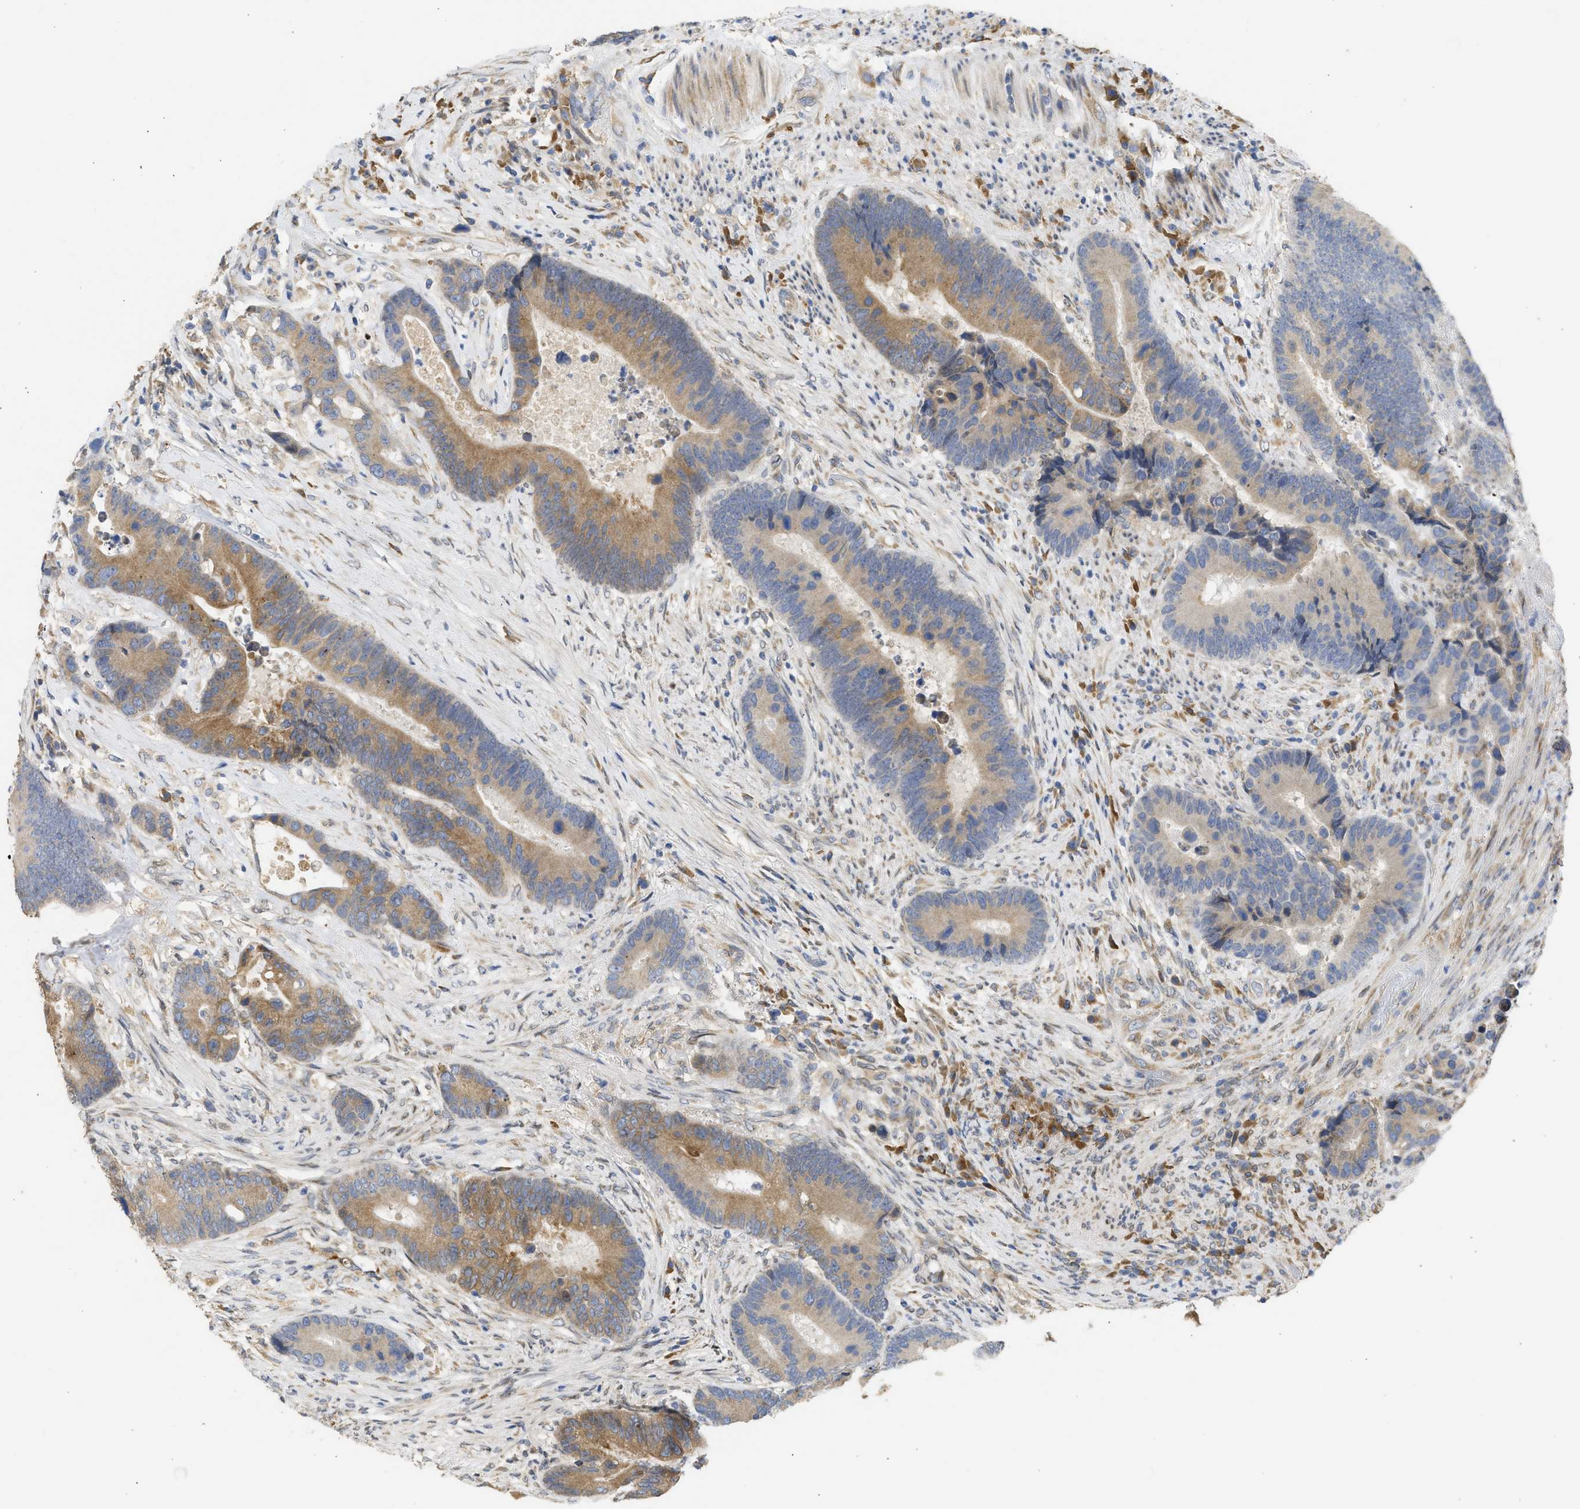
{"staining": {"intensity": "moderate", "quantity": ">75%", "location": "cytoplasmic/membranous"}, "tissue": "colorectal cancer", "cell_type": "Tumor cells", "image_type": "cancer", "snomed": [{"axis": "morphology", "description": "Adenocarcinoma, NOS"}, {"axis": "topography", "description": "Rectum"}], "caption": "A photomicrograph showing moderate cytoplasmic/membranous staining in approximately >75% of tumor cells in colorectal adenocarcinoma, as visualized by brown immunohistochemical staining.", "gene": "TMED1", "patient": {"sex": "female", "age": 89}}